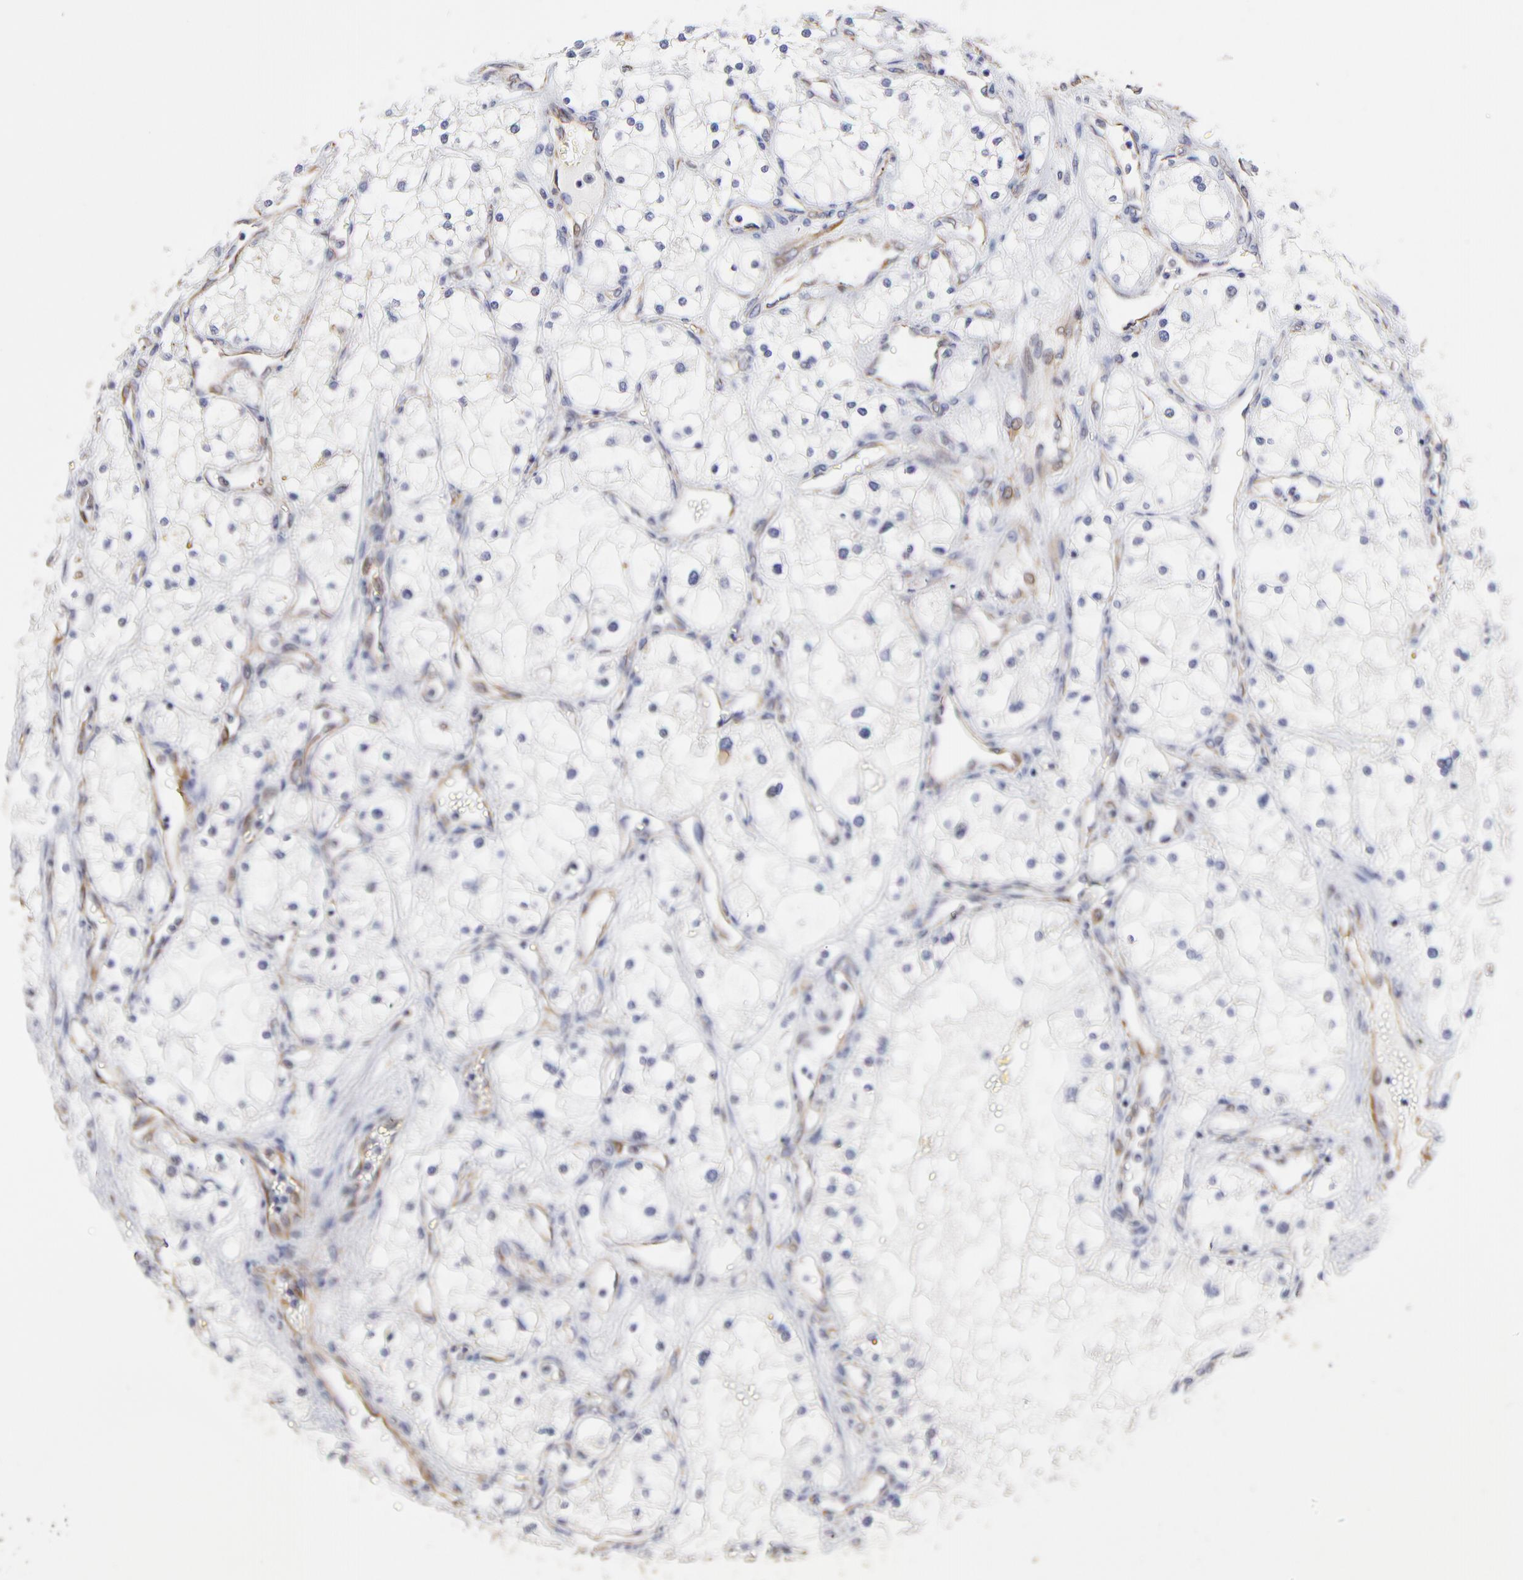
{"staining": {"intensity": "negative", "quantity": "none", "location": "none"}, "tissue": "renal cancer", "cell_type": "Tumor cells", "image_type": "cancer", "snomed": [{"axis": "morphology", "description": "Adenocarcinoma, NOS"}, {"axis": "topography", "description": "Kidney"}], "caption": "An immunohistochemistry (IHC) micrograph of renal adenocarcinoma is shown. There is no staining in tumor cells of renal adenocarcinoma. Brightfield microscopy of IHC stained with DAB (3,3'-diaminobenzidine) (brown) and hematoxylin (blue), captured at high magnification.", "gene": "COX8C", "patient": {"sex": "male", "age": 61}}